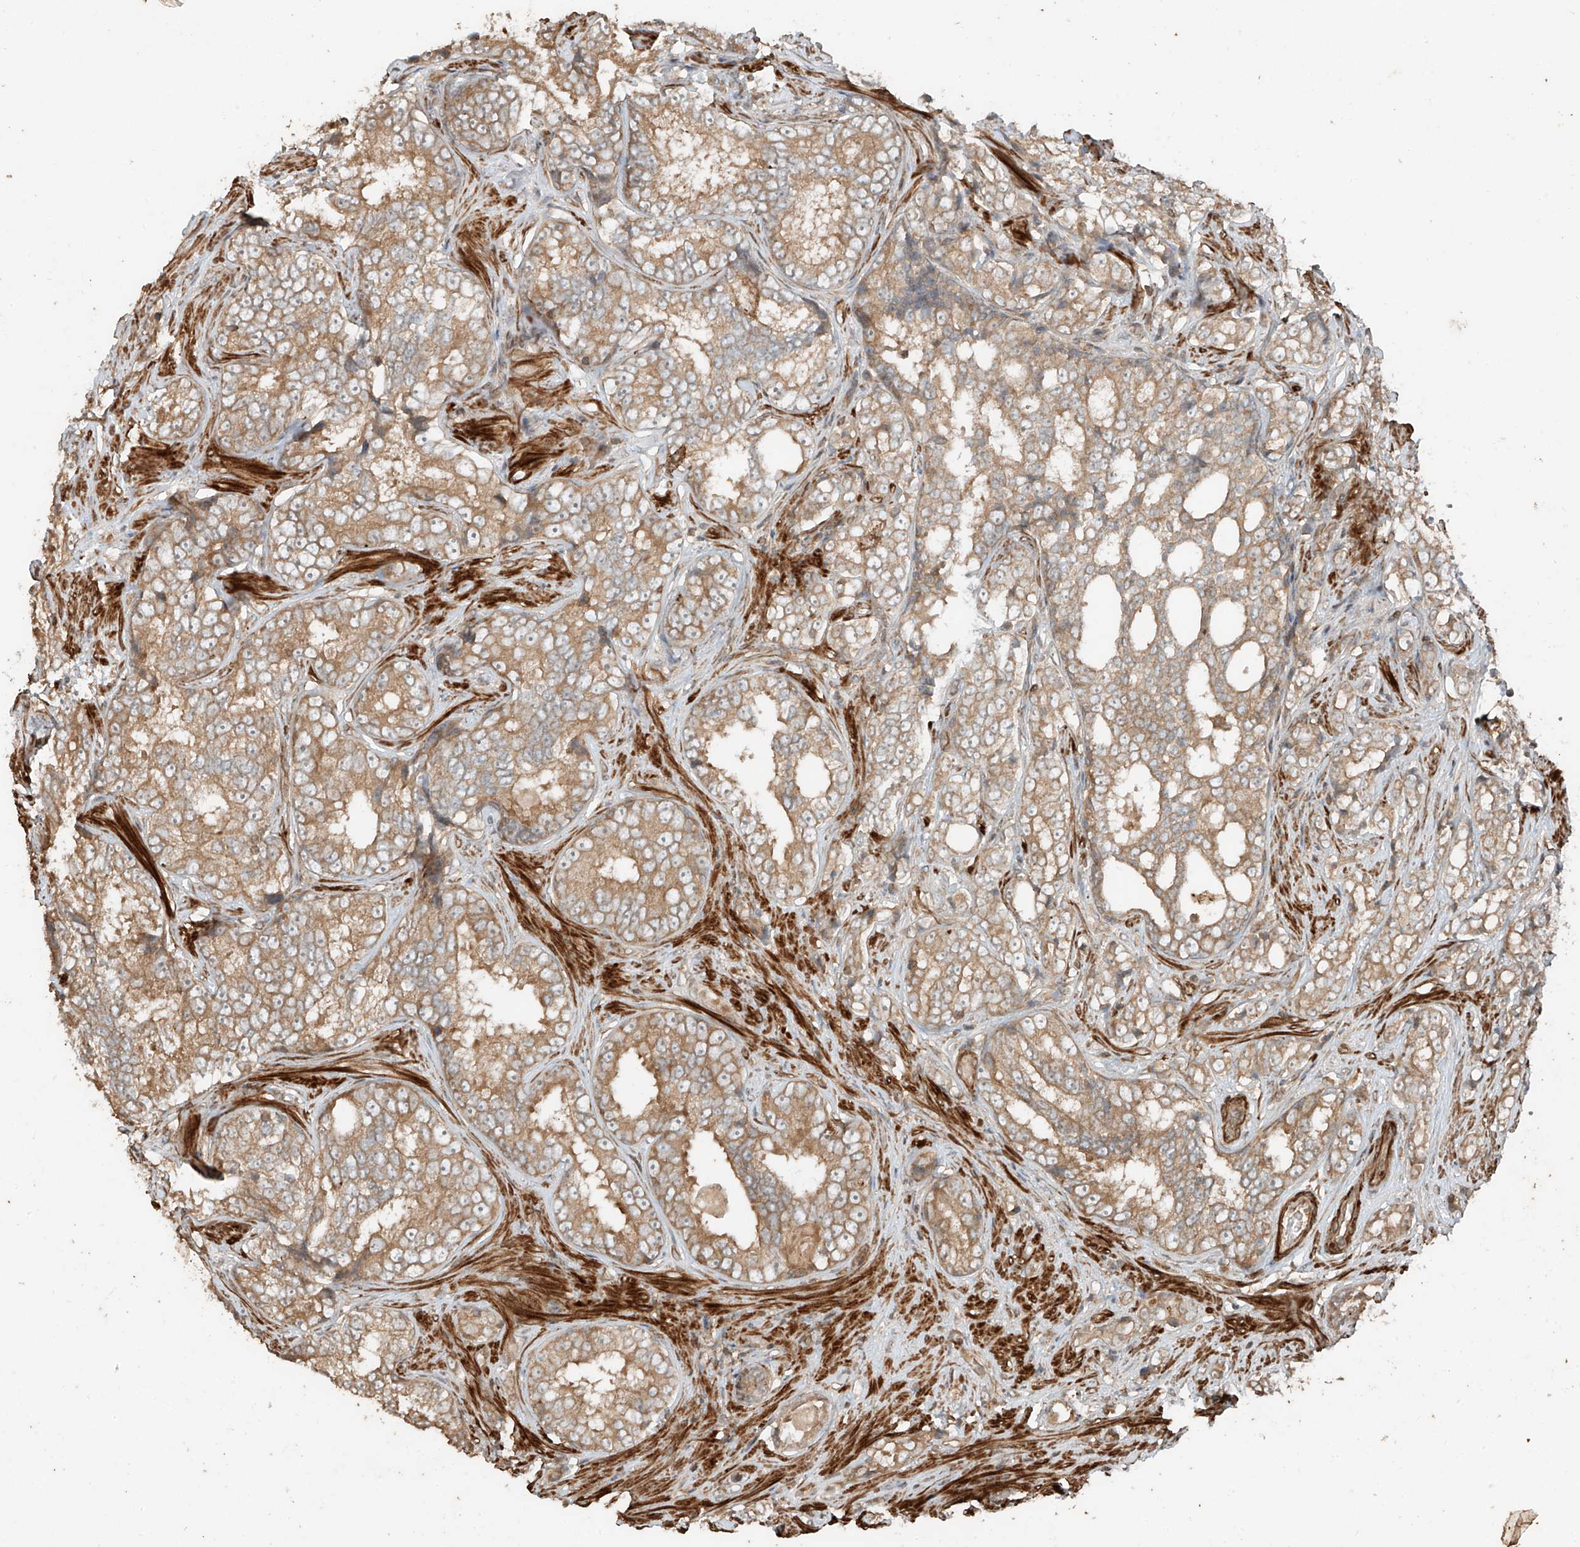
{"staining": {"intensity": "moderate", "quantity": ">75%", "location": "cytoplasmic/membranous"}, "tissue": "prostate cancer", "cell_type": "Tumor cells", "image_type": "cancer", "snomed": [{"axis": "morphology", "description": "Adenocarcinoma, High grade"}, {"axis": "topography", "description": "Prostate"}], "caption": "Prostate cancer stained with immunohistochemistry (IHC) reveals moderate cytoplasmic/membranous expression in approximately >75% of tumor cells.", "gene": "ANKZF1", "patient": {"sex": "male", "age": 66}}